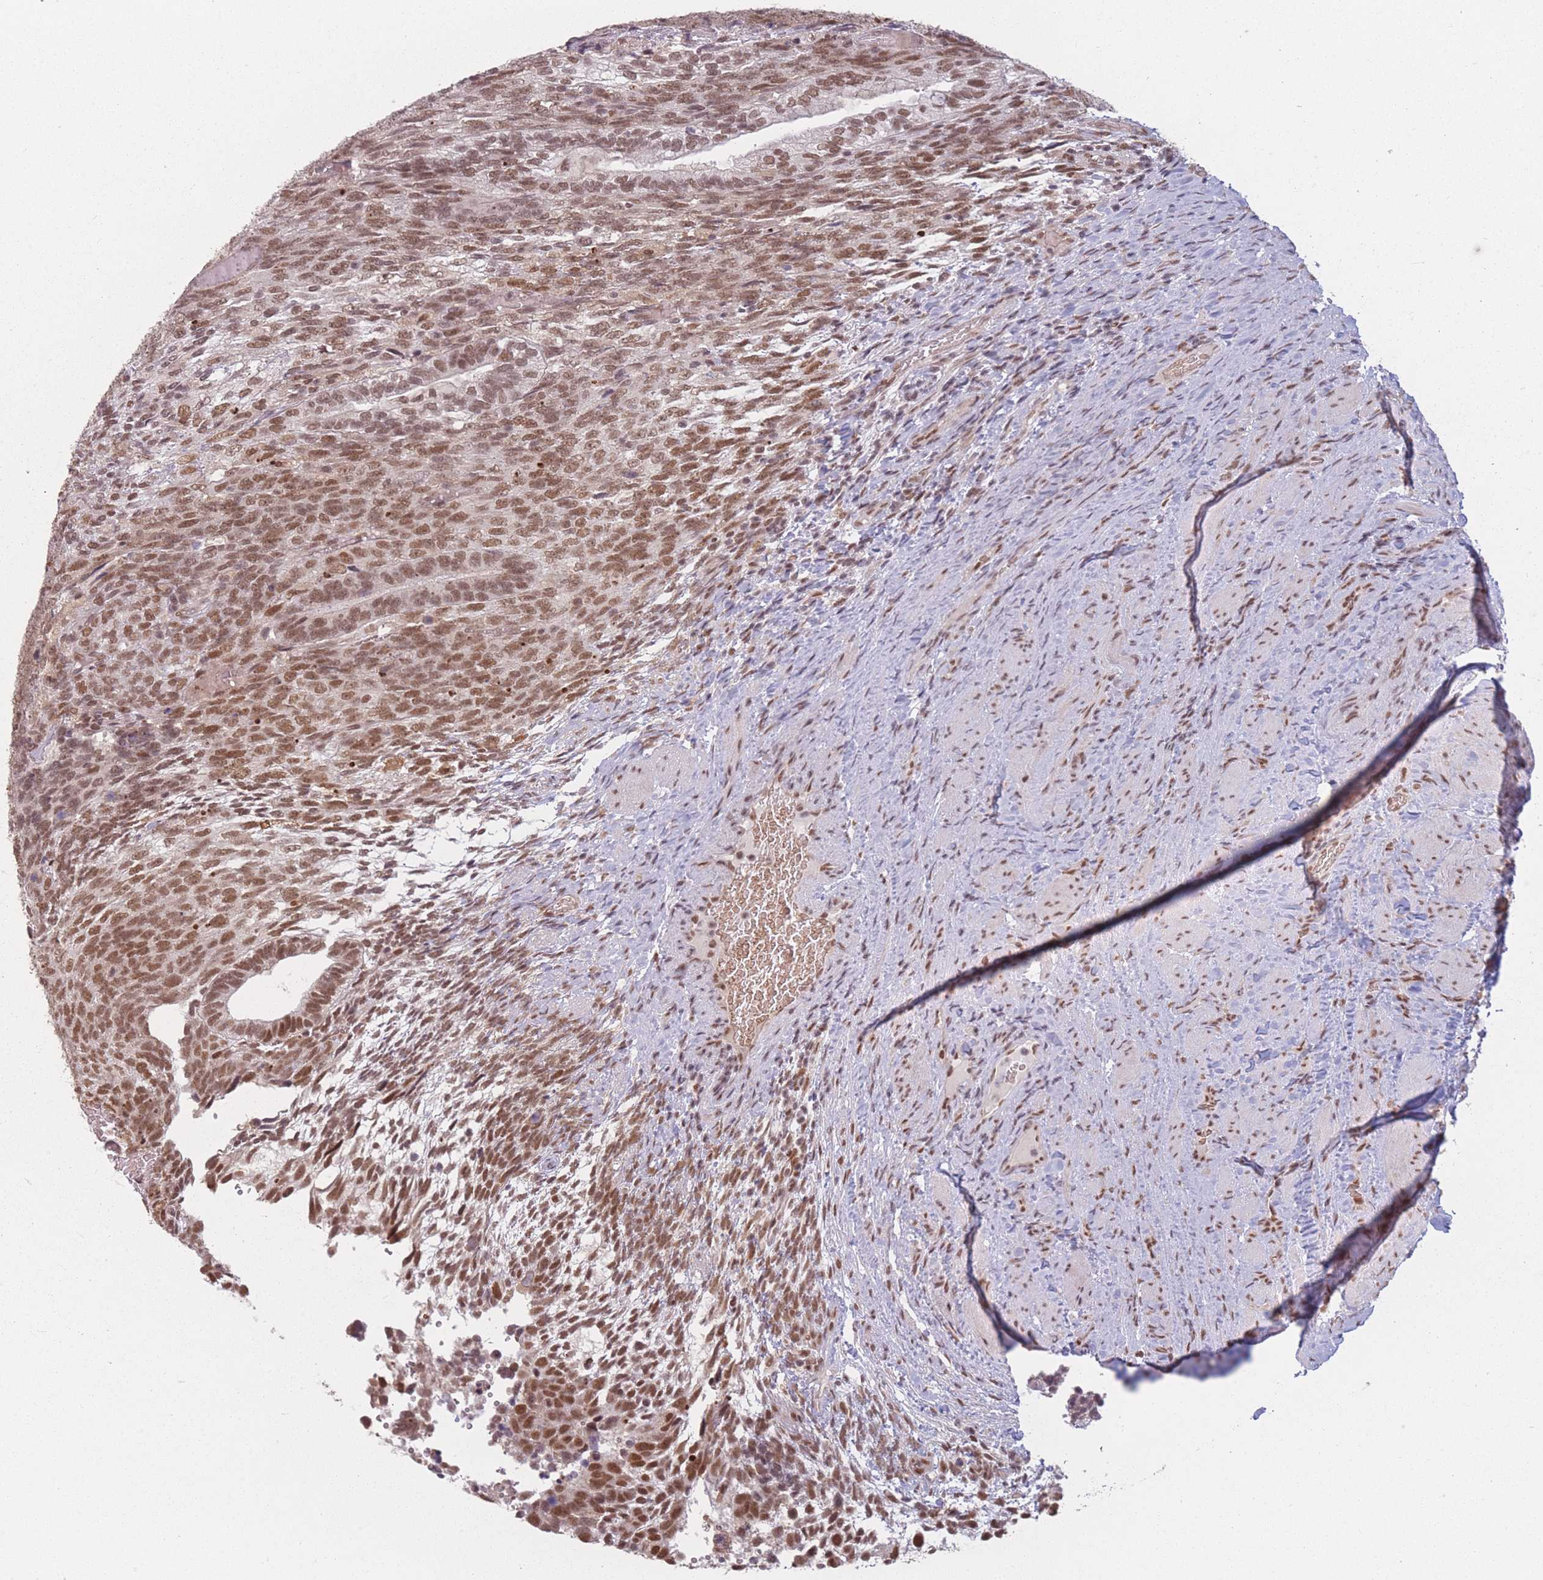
{"staining": {"intensity": "moderate", "quantity": ">75%", "location": "nuclear"}, "tissue": "testis cancer", "cell_type": "Tumor cells", "image_type": "cancer", "snomed": [{"axis": "morphology", "description": "Carcinoma, Embryonal, NOS"}, {"axis": "topography", "description": "Testis"}], "caption": "Moderate nuclear expression is seen in approximately >75% of tumor cells in testis cancer. (brown staining indicates protein expression, while blue staining denotes nuclei).", "gene": "SUPT6H", "patient": {"sex": "male", "age": 23}}